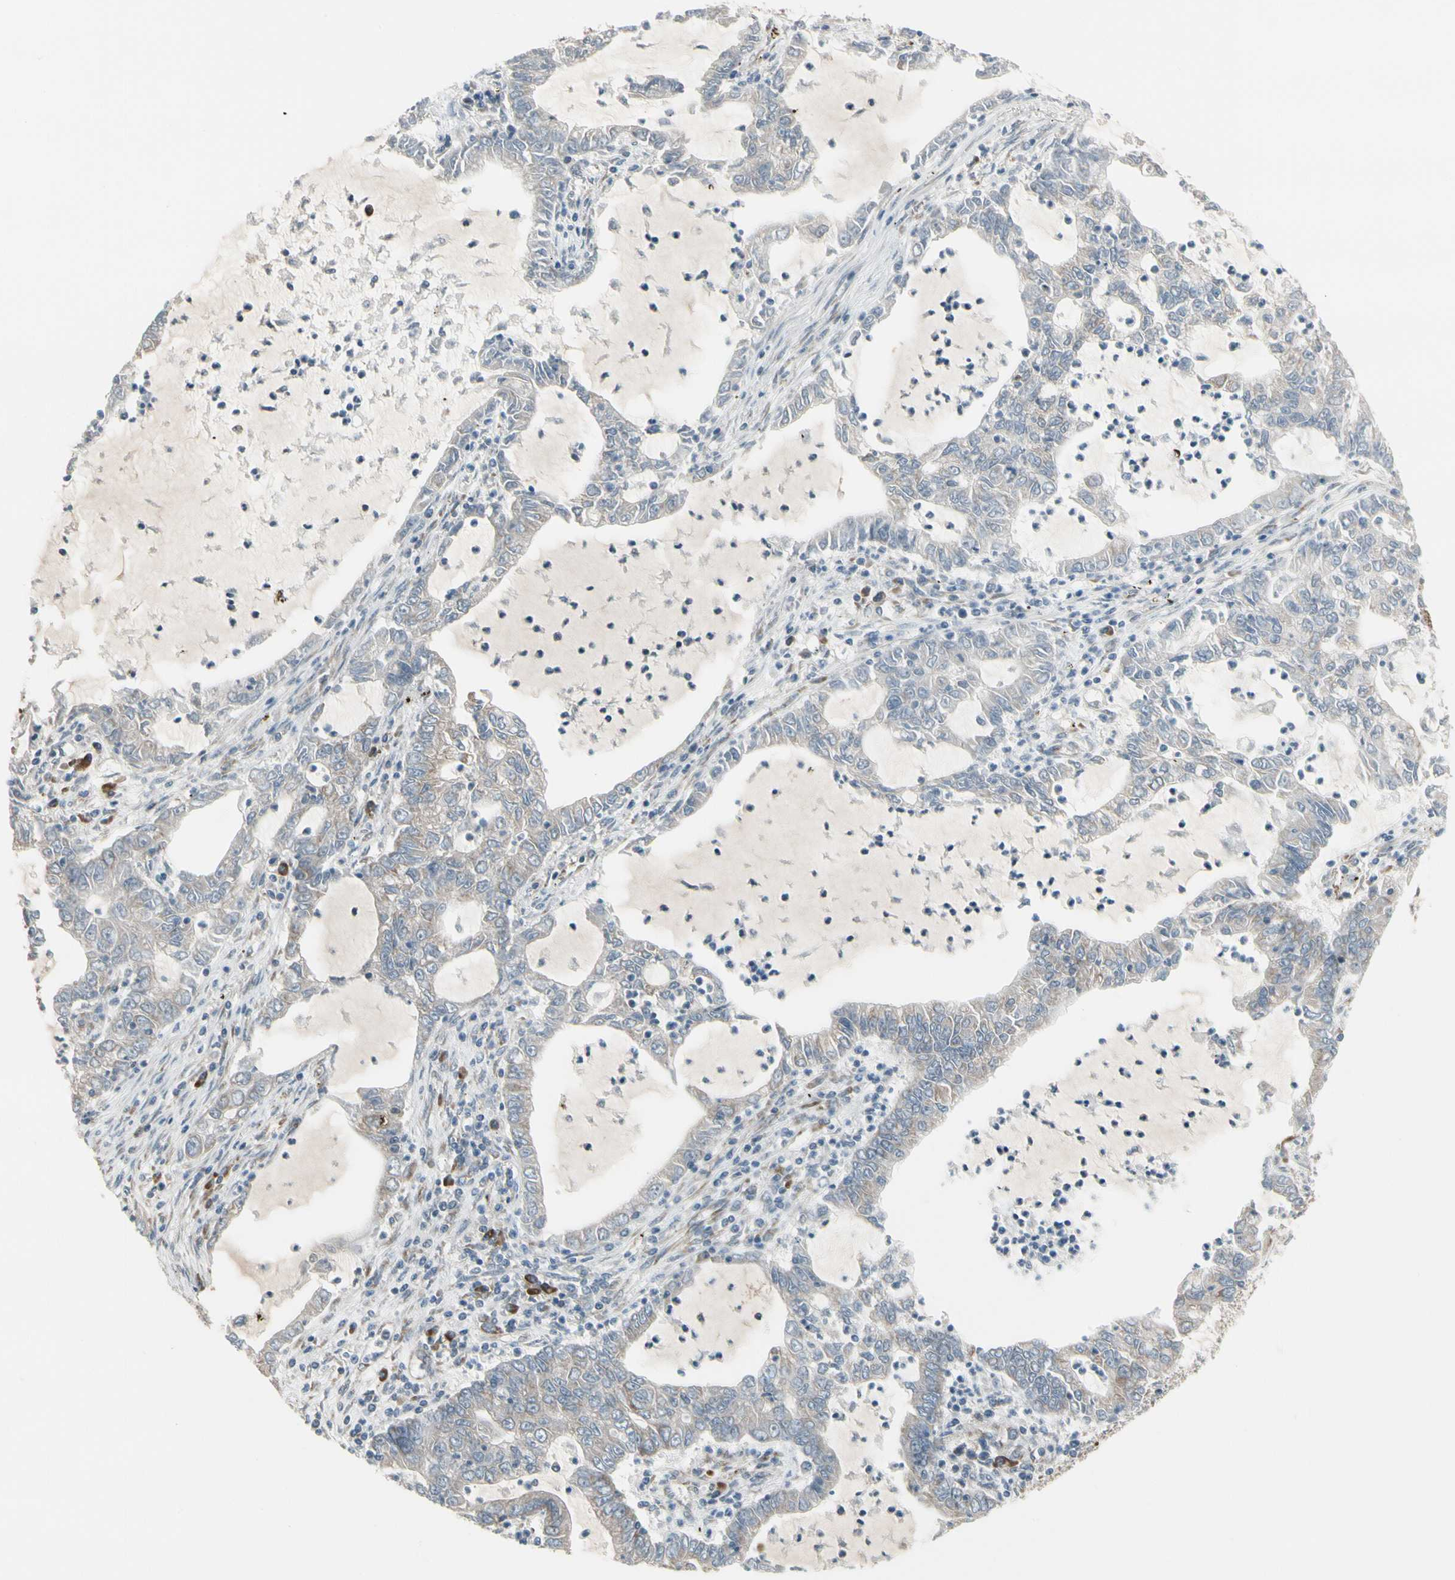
{"staining": {"intensity": "weak", "quantity": "<25%", "location": "cytoplasmic/membranous"}, "tissue": "lung cancer", "cell_type": "Tumor cells", "image_type": "cancer", "snomed": [{"axis": "morphology", "description": "Adenocarcinoma, NOS"}, {"axis": "topography", "description": "Lung"}], "caption": "Immunohistochemistry (IHC) of human adenocarcinoma (lung) exhibits no staining in tumor cells.", "gene": "FNDC3A", "patient": {"sex": "female", "age": 51}}